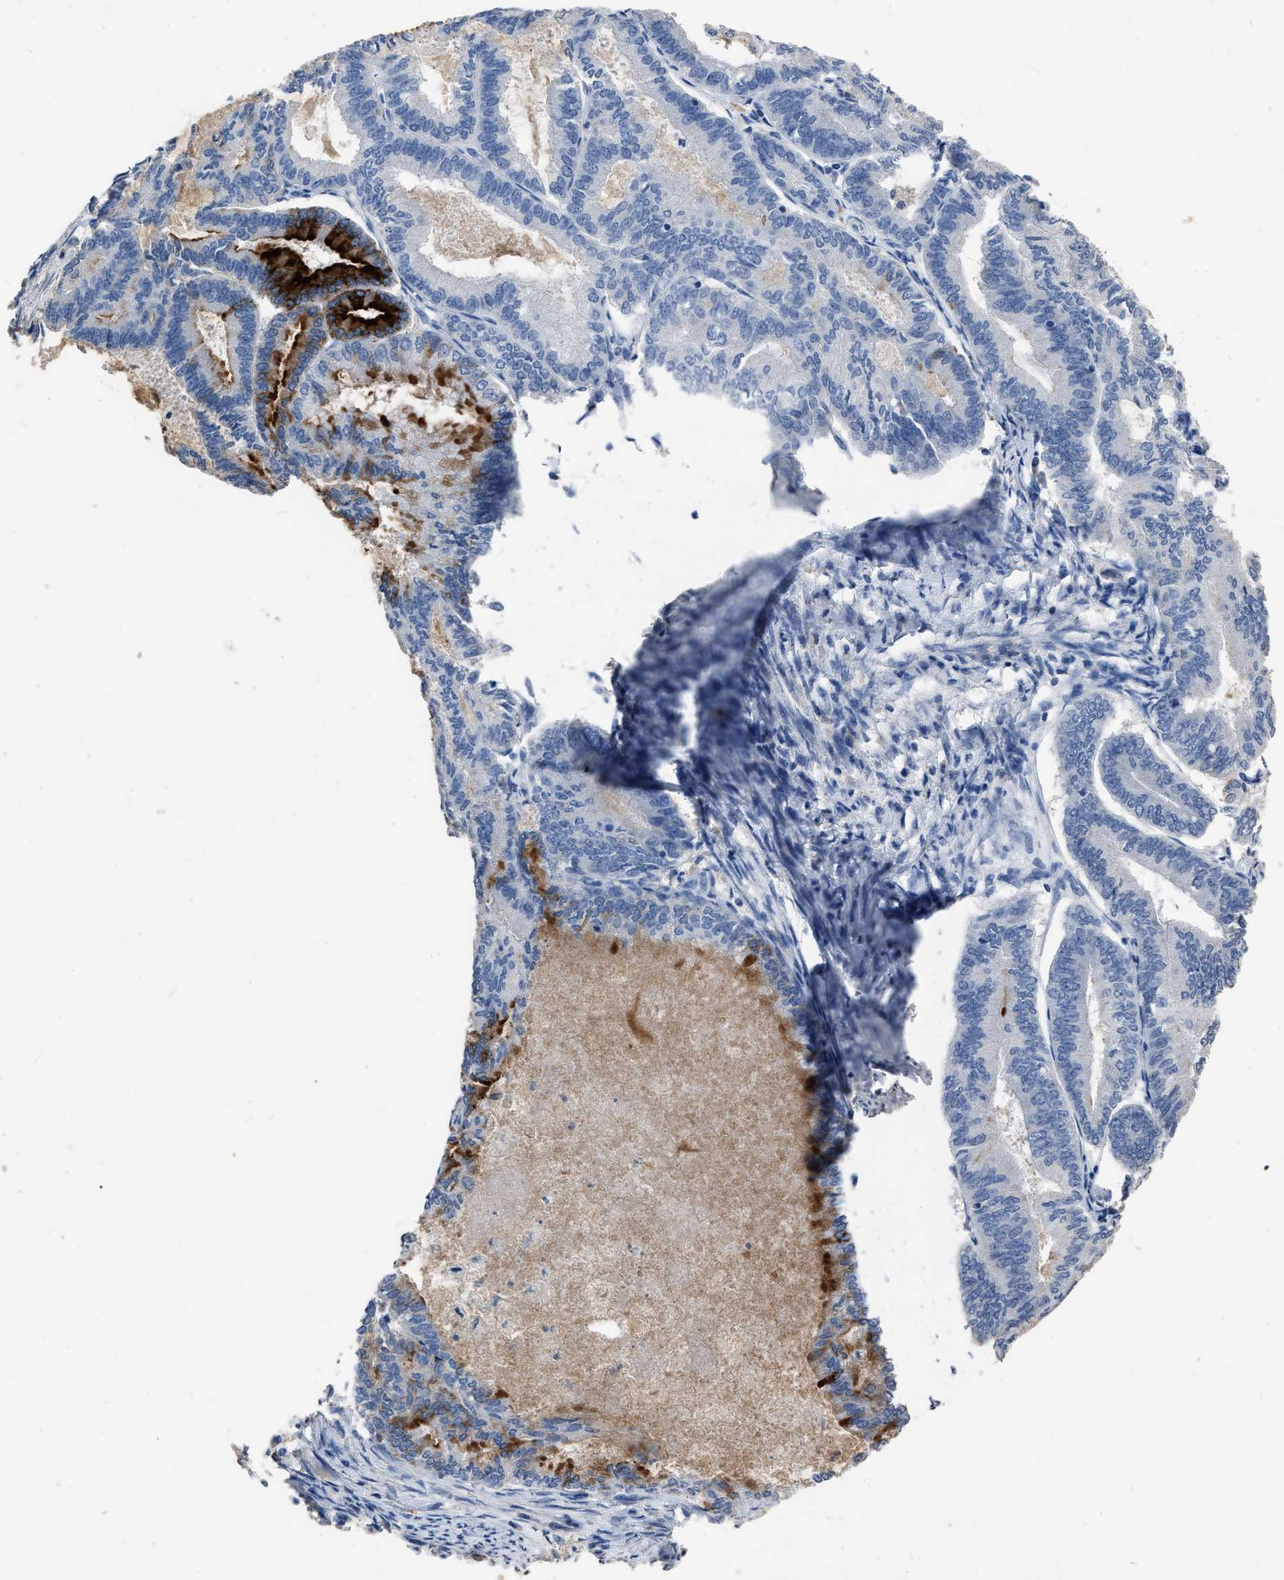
{"staining": {"intensity": "strong", "quantity": "<25%", "location": "cytoplasmic/membranous"}, "tissue": "endometrial cancer", "cell_type": "Tumor cells", "image_type": "cancer", "snomed": [{"axis": "morphology", "description": "Adenocarcinoma, NOS"}, {"axis": "topography", "description": "Endometrium"}], "caption": "Strong cytoplasmic/membranous positivity for a protein is present in about <25% of tumor cells of endometrial cancer (adenocarcinoma) using IHC.", "gene": "HABP2", "patient": {"sex": "female", "age": 86}}